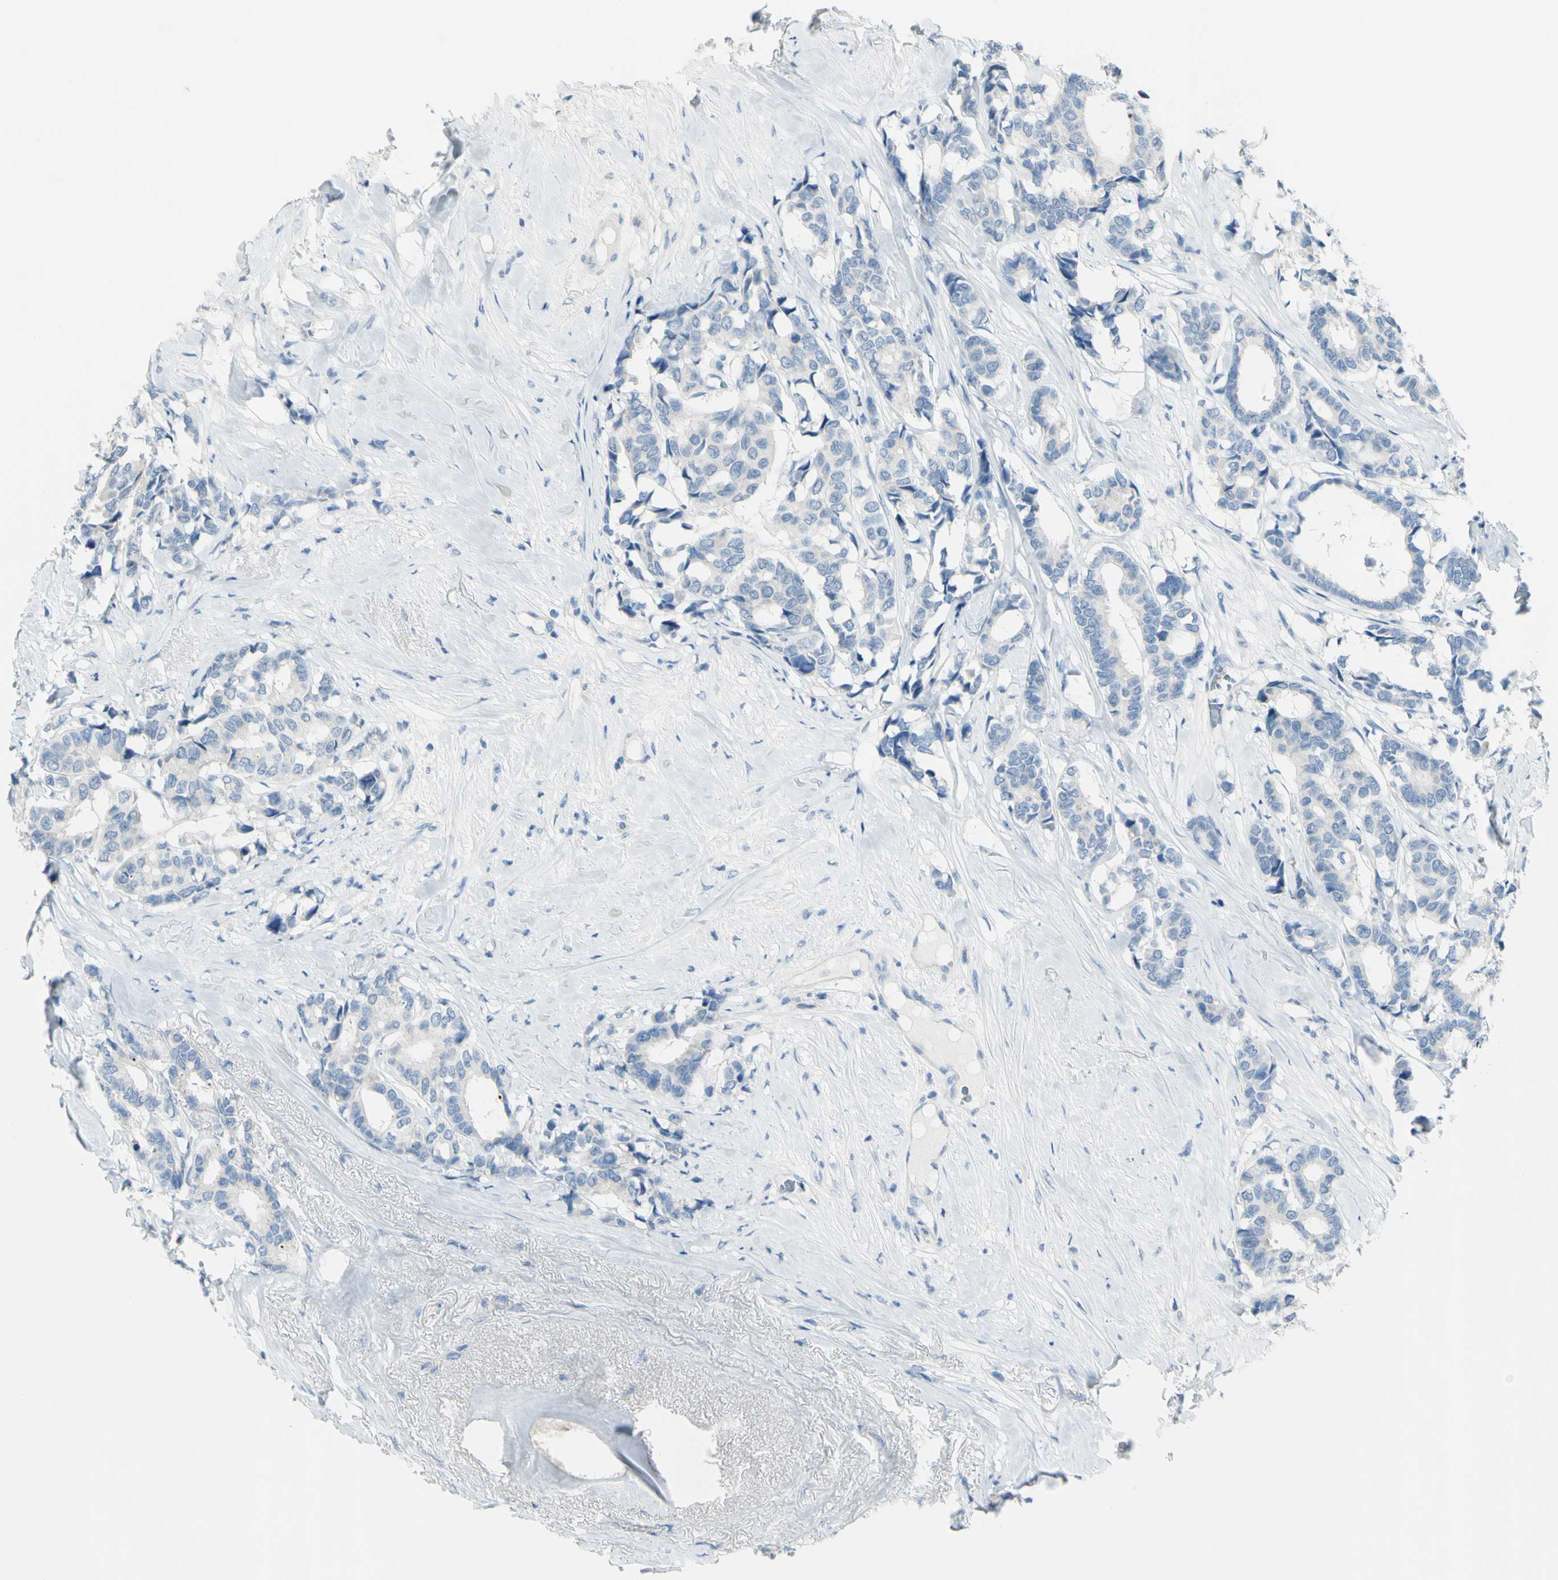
{"staining": {"intensity": "negative", "quantity": "none", "location": "none"}, "tissue": "breast cancer", "cell_type": "Tumor cells", "image_type": "cancer", "snomed": [{"axis": "morphology", "description": "Duct carcinoma"}, {"axis": "topography", "description": "Breast"}], "caption": "Human infiltrating ductal carcinoma (breast) stained for a protein using IHC demonstrates no positivity in tumor cells.", "gene": "ZNF557", "patient": {"sex": "female", "age": 87}}